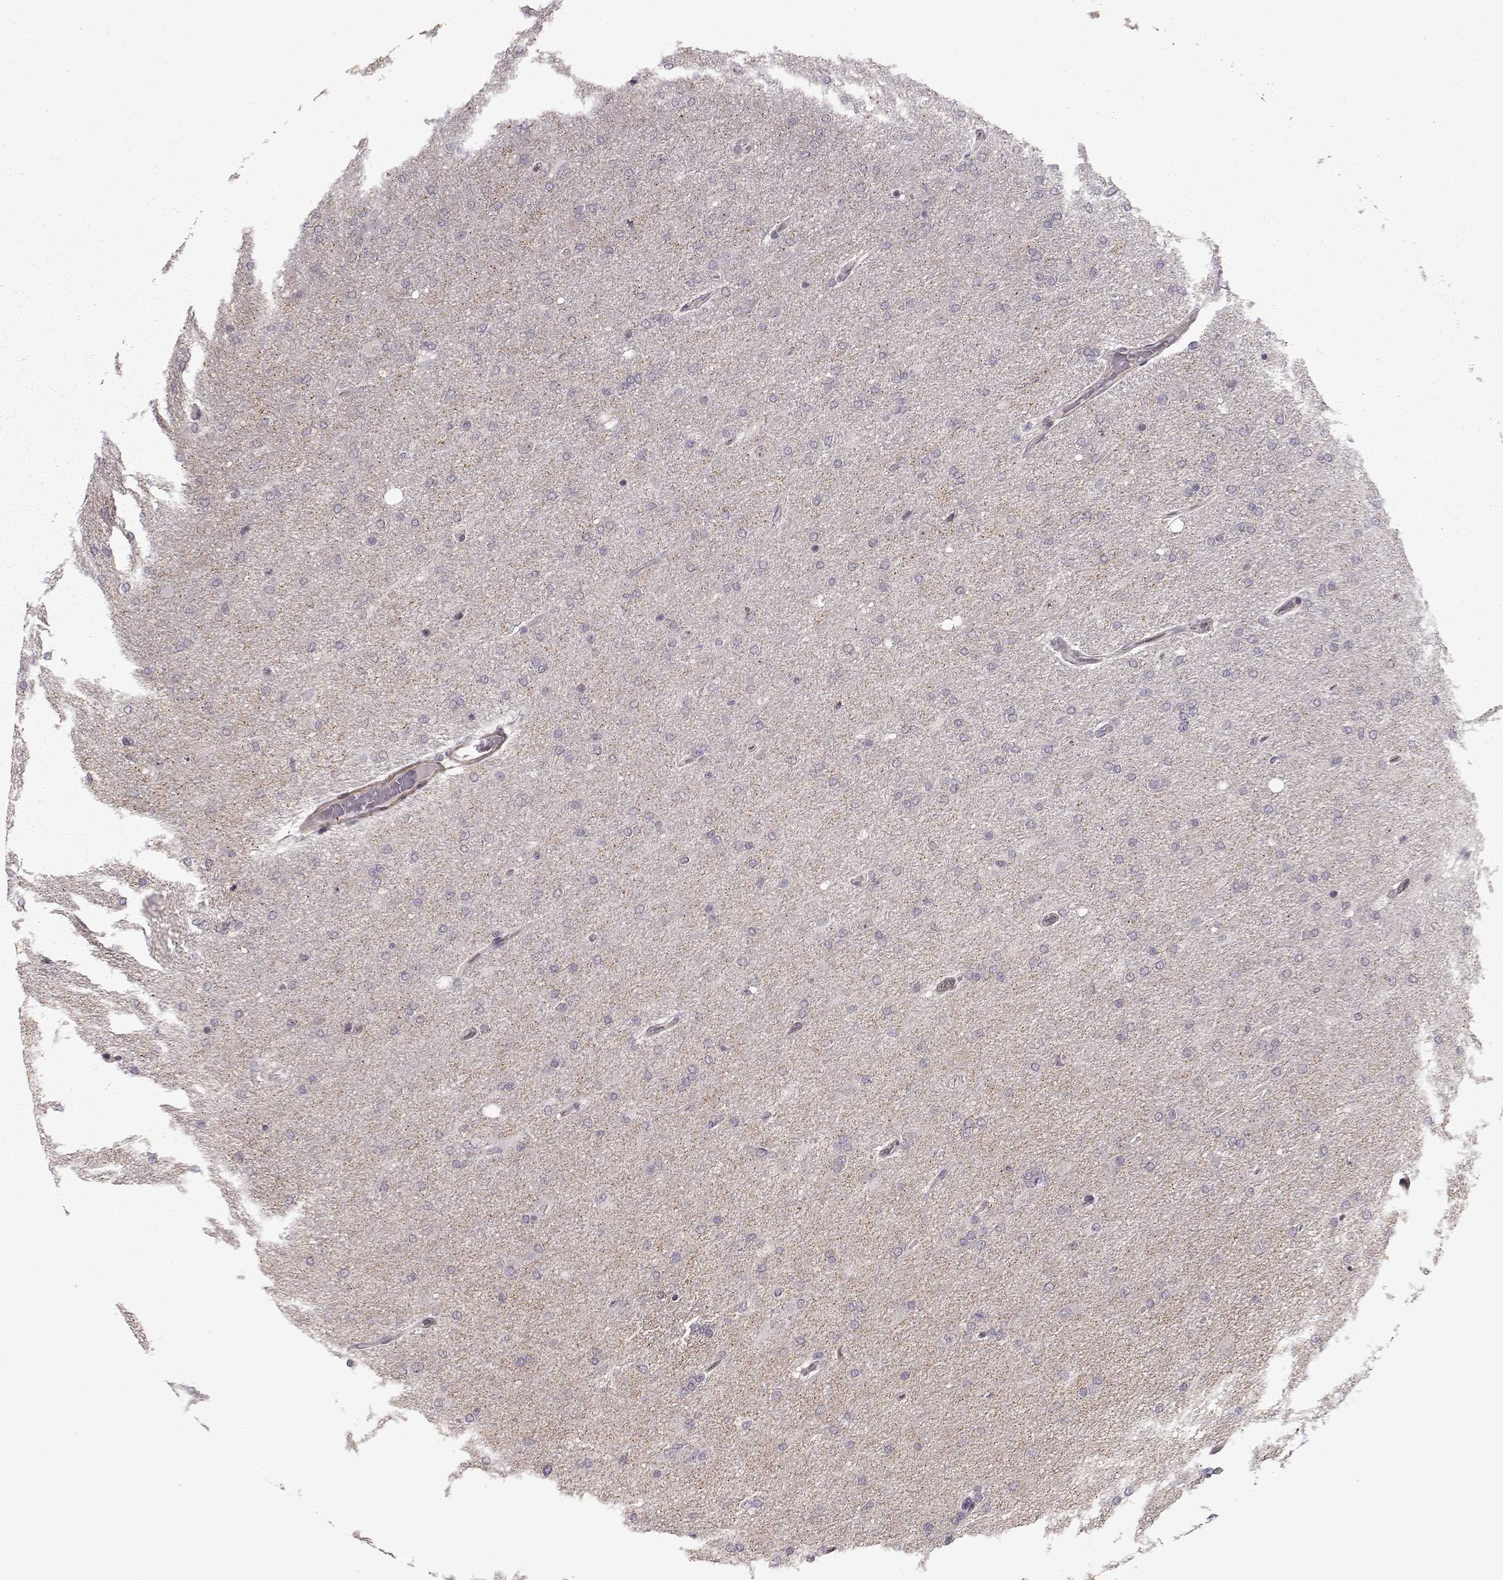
{"staining": {"intensity": "negative", "quantity": "none", "location": "none"}, "tissue": "glioma", "cell_type": "Tumor cells", "image_type": "cancer", "snomed": [{"axis": "morphology", "description": "Glioma, malignant, High grade"}, {"axis": "topography", "description": "Cerebral cortex"}], "caption": "This is an immunohistochemistry image of glioma. There is no positivity in tumor cells.", "gene": "SLAIN2", "patient": {"sex": "male", "age": 70}}